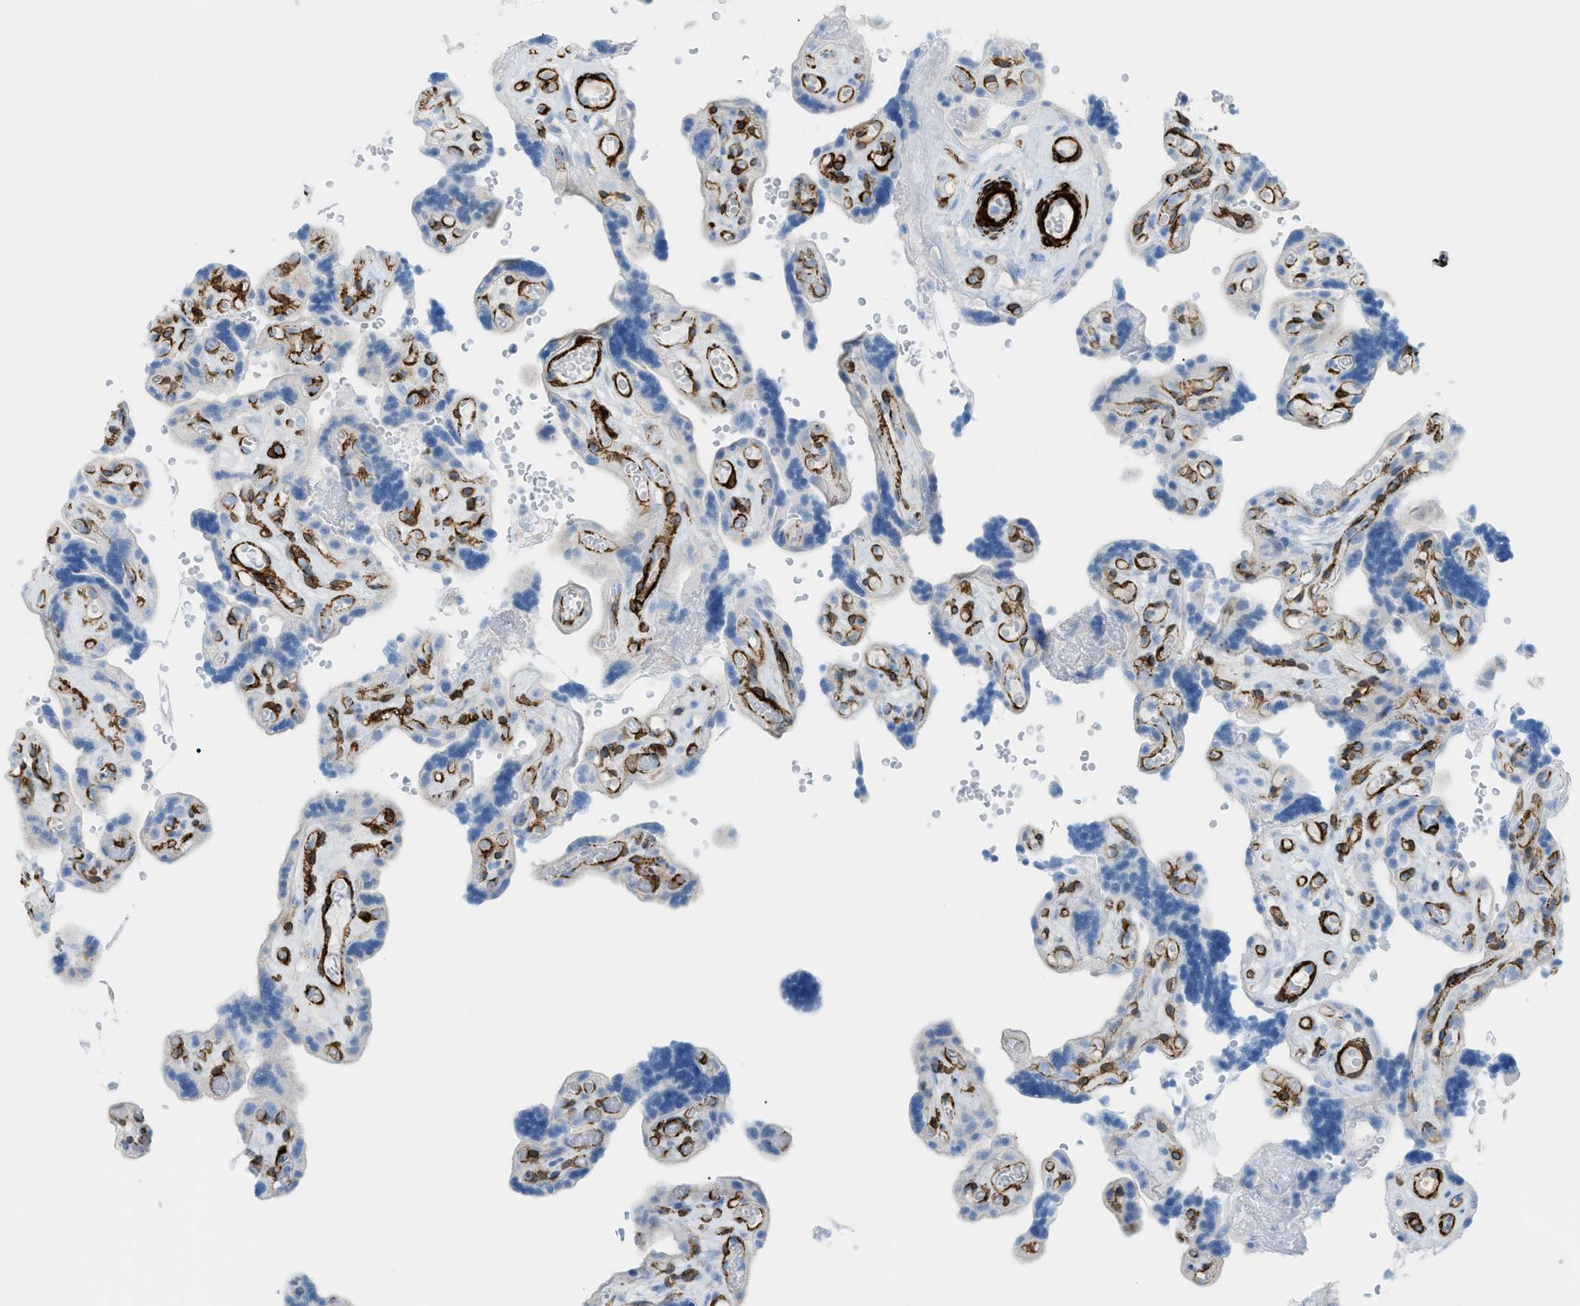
{"staining": {"intensity": "negative", "quantity": "none", "location": "none"}, "tissue": "placenta", "cell_type": "Decidual cells", "image_type": "normal", "snomed": [{"axis": "morphology", "description": "Normal tissue, NOS"}, {"axis": "topography", "description": "Placenta"}], "caption": "This is an immunohistochemistry (IHC) micrograph of normal placenta. There is no expression in decidual cells.", "gene": "MYH11", "patient": {"sex": "female", "age": 30}}